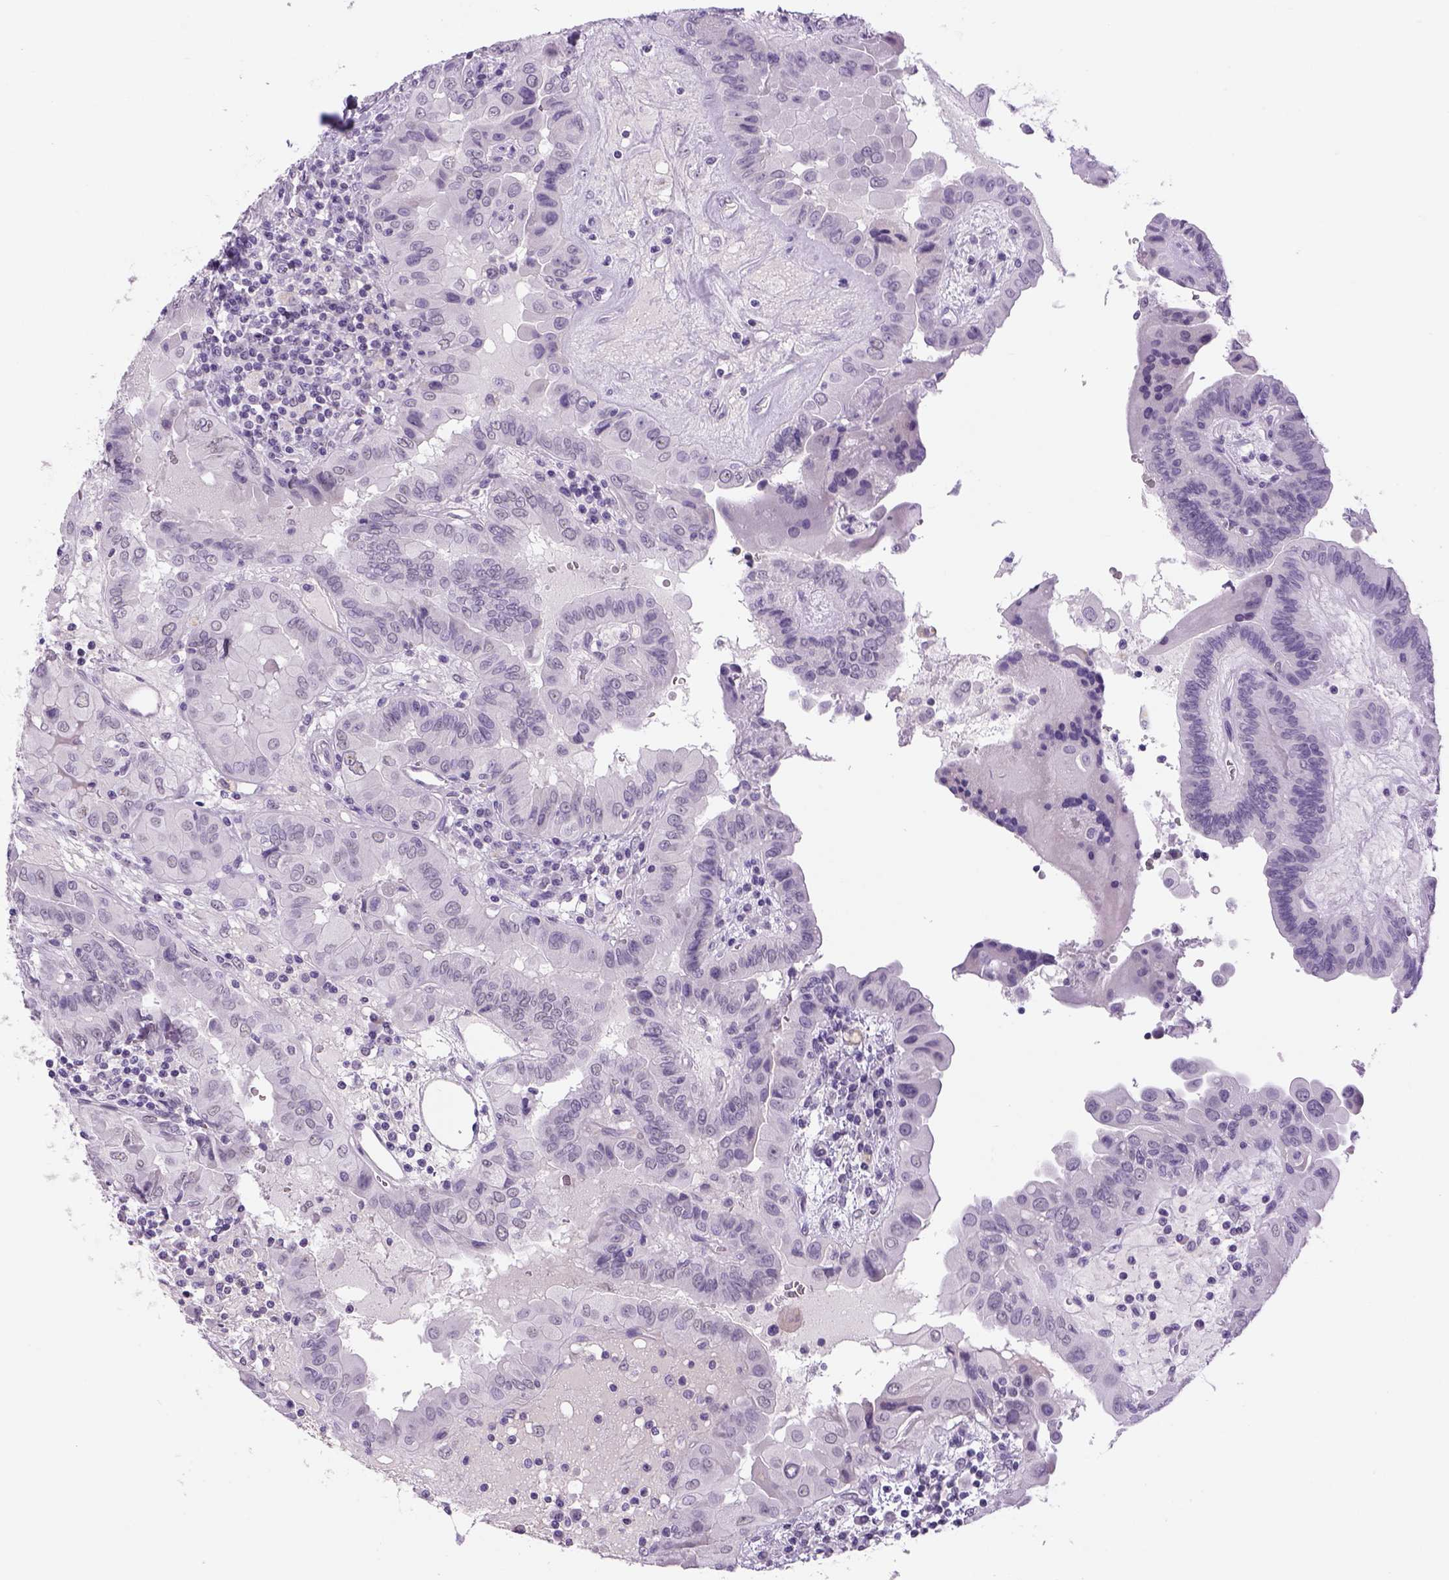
{"staining": {"intensity": "negative", "quantity": "none", "location": "none"}, "tissue": "thyroid cancer", "cell_type": "Tumor cells", "image_type": "cancer", "snomed": [{"axis": "morphology", "description": "Papillary adenocarcinoma, NOS"}, {"axis": "topography", "description": "Thyroid gland"}], "caption": "A photomicrograph of thyroid papillary adenocarcinoma stained for a protein reveals no brown staining in tumor cells.", "gene": "DBH", "patient": {"sex": "female", "age": 37}}